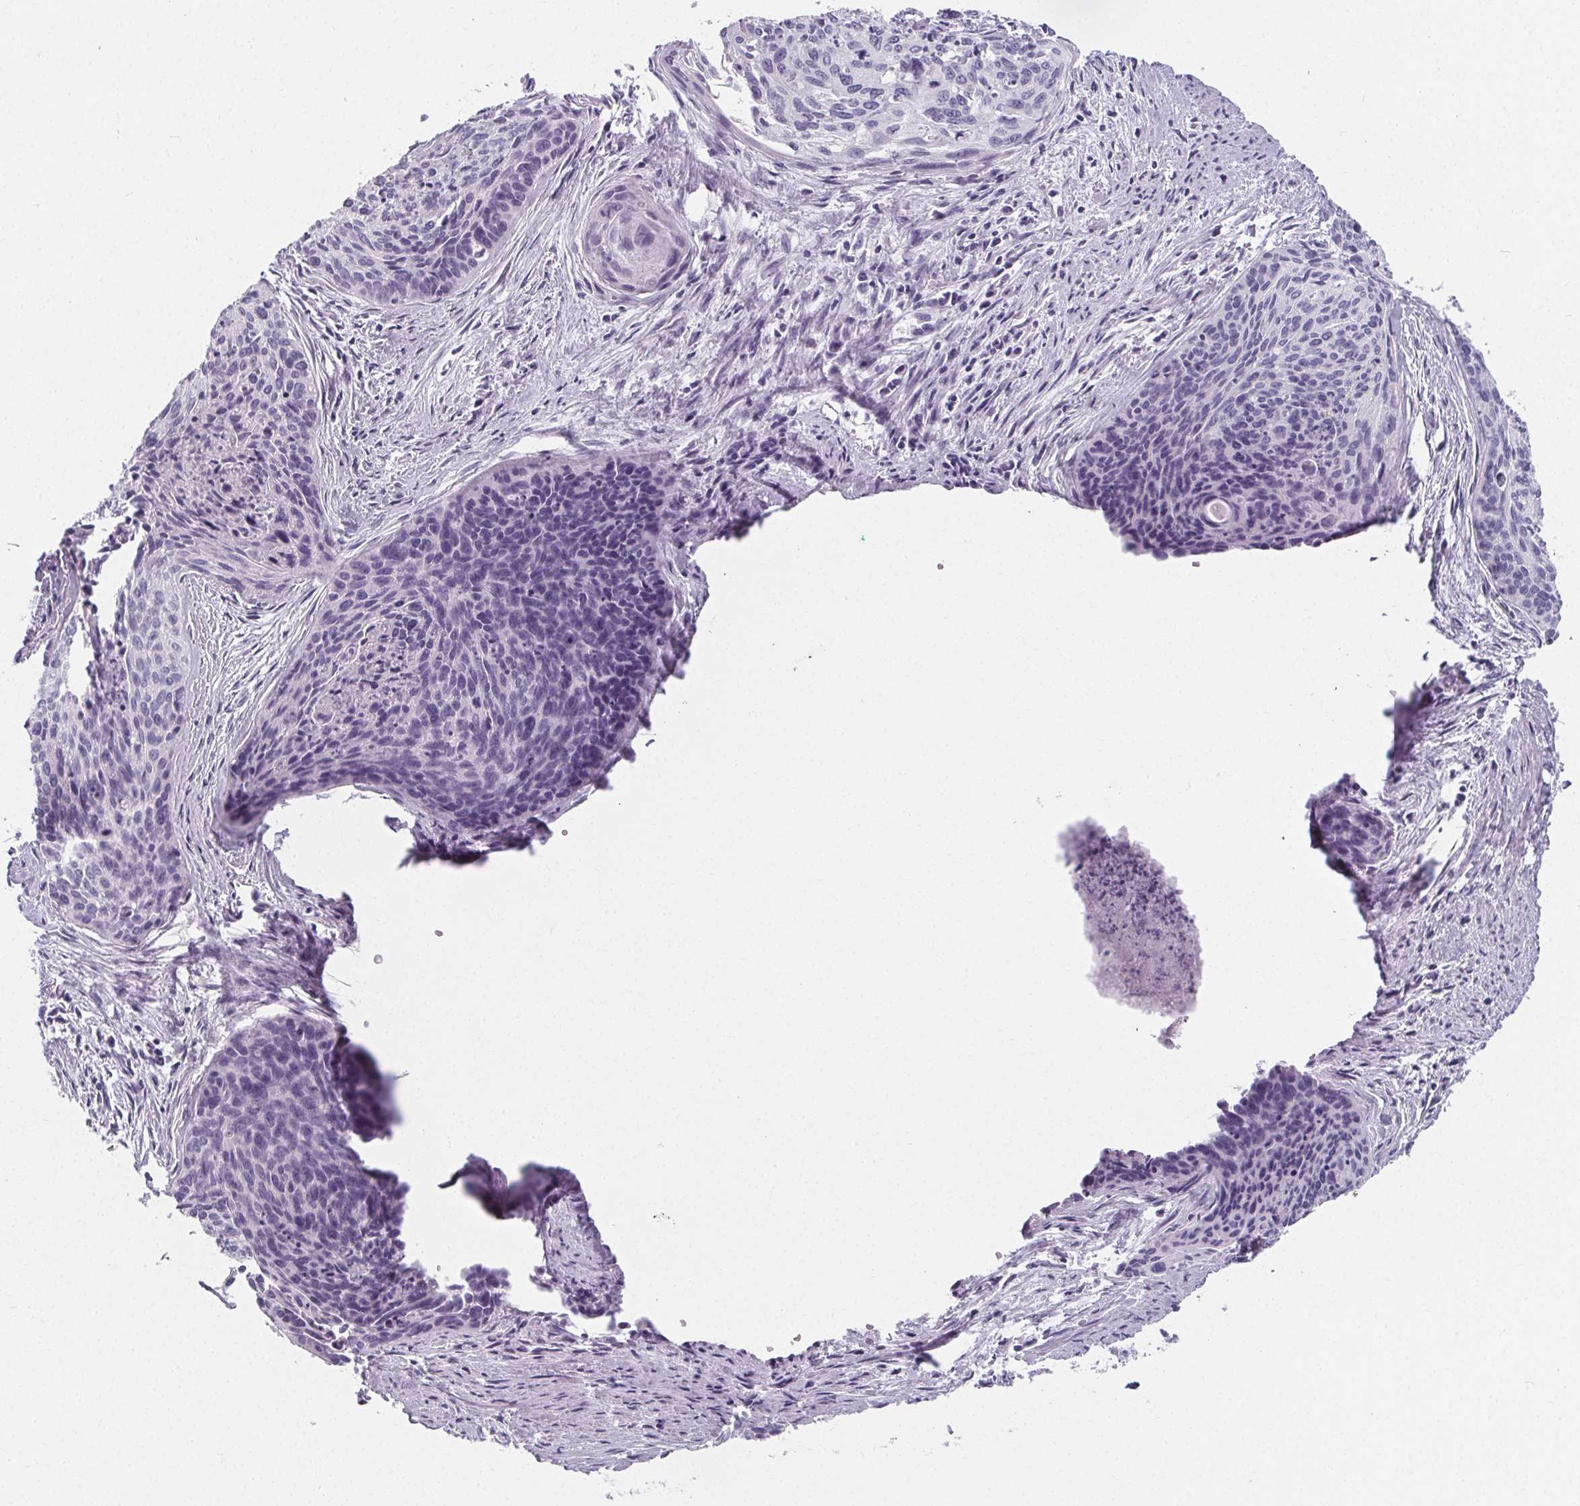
{"staining": {"intensity": "negative", "quantity": "none", "location": "none"}, "tissue": "cervical cancer", "cell_type": "Tumor cells", "image_type": "cancer", "snomed": [{"axis": "morphology", "description": "Squamous cell carcinoma, NOS"}, {"axis": "topography", "description": "Cervix"}], "caption": "An immunohistochemistry (IHC) photomicrograph of squamous cell carcinoma (cervical) is shown. There is no staining in tumor cells of squamous cell carcinoma (cervical). Brightfield microscopy of IHC stained with DAB (brown) and hematoxylin (blue), captured at high magnification.", "gene": "ADRB1", "patient": {"sex": "female", "age": 55}}